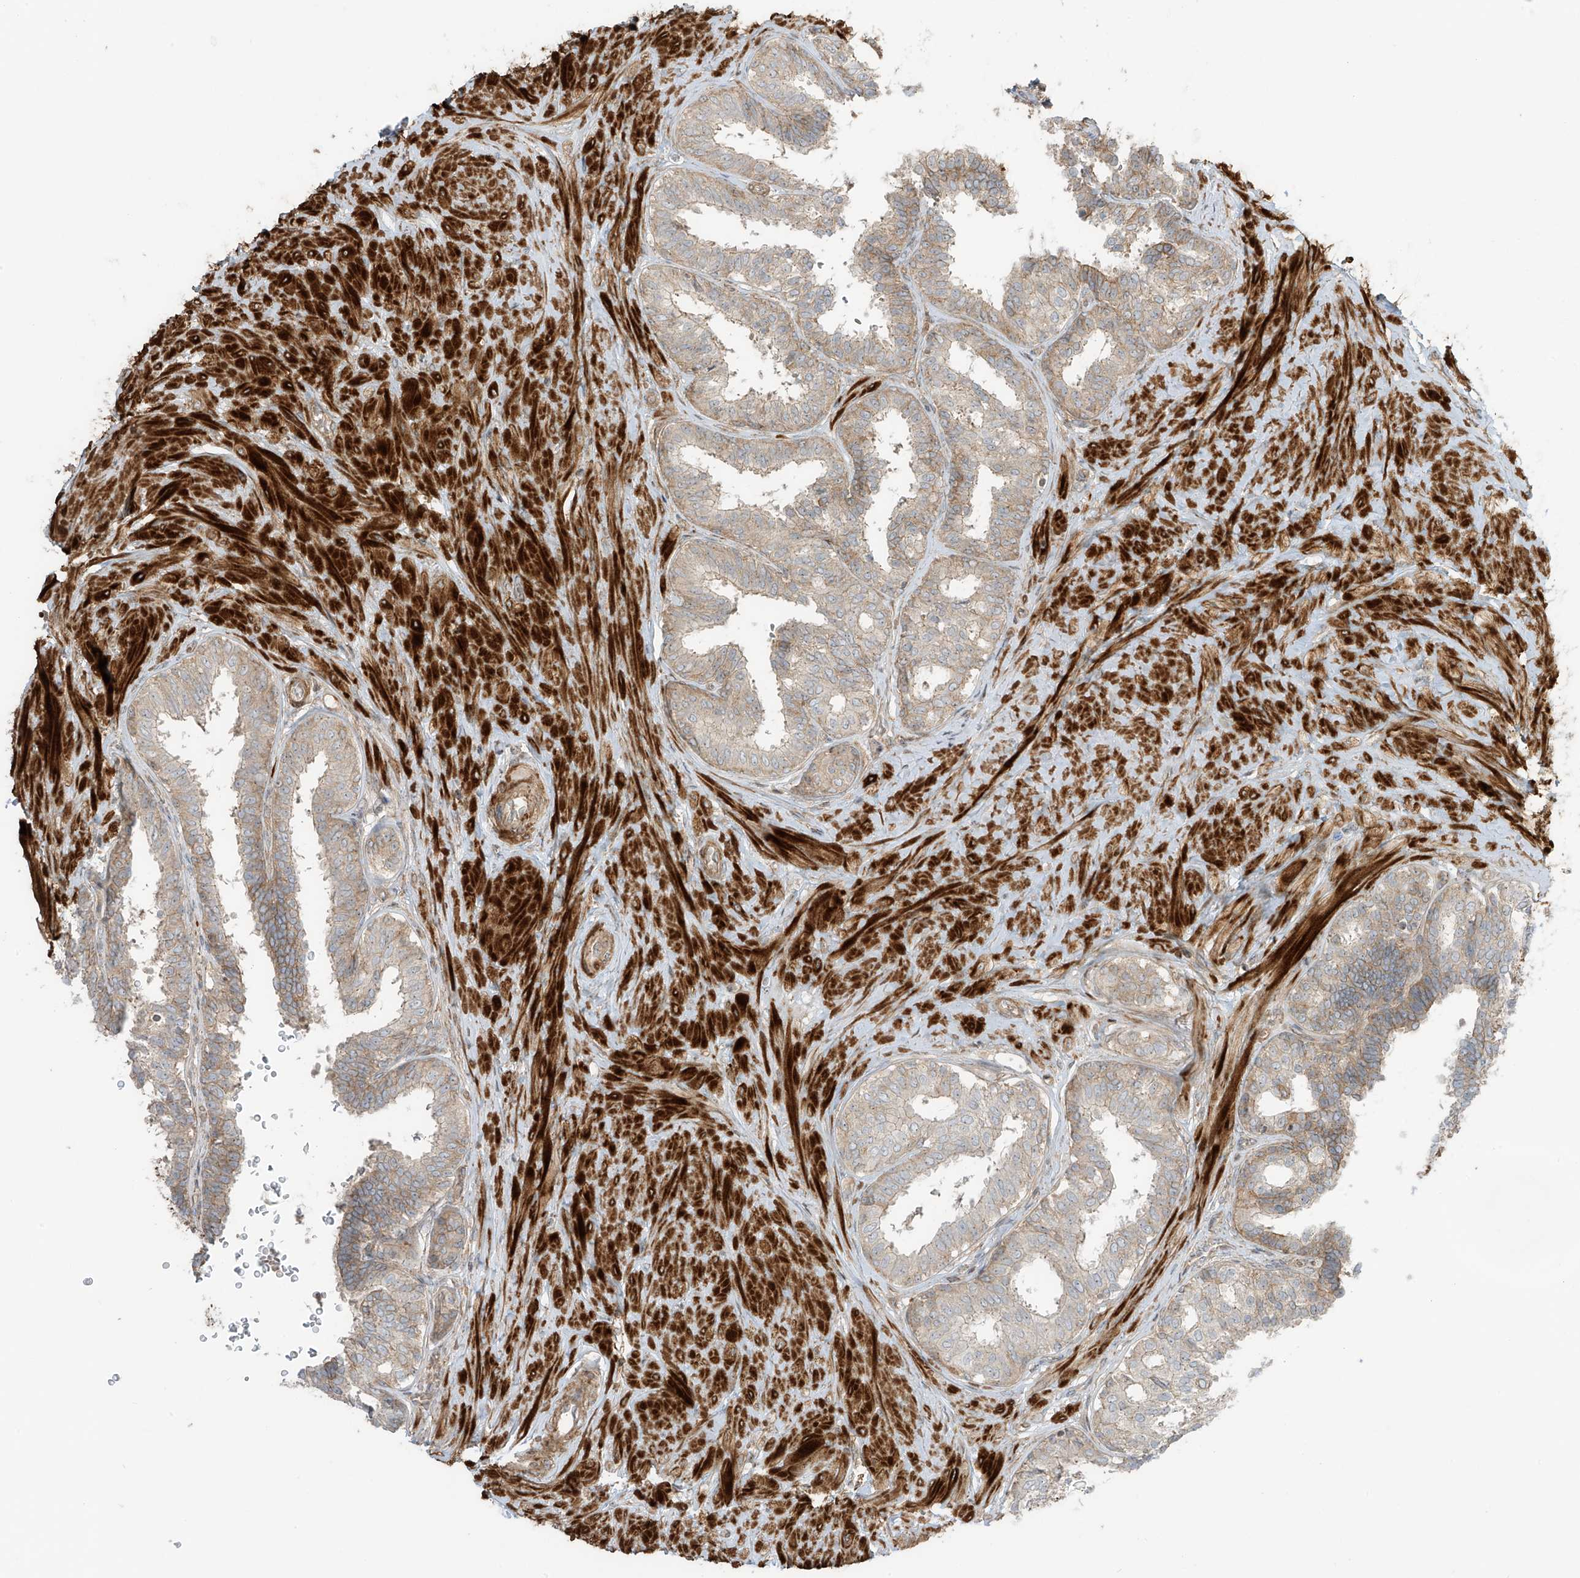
{"staining": {"intensity": "moderate", "quantity": "25%-75%", "location": "cytoplasmic/membranous"}, "tissue": "prostate", "cell_type": "Glandular cells", "image_type": "normal", "snomed": [{"axis": "morphology", "description": "Normal tissue, NOS"}, {"axis": "topography", "description": "Prostate"}], "caption": "Prostate was stained to show a protein in brown. There is medium levels of moderate cytoplasmic/membranous staining in approximately 25%-75% of glandular cells. (DAB (3,3'-diaminobenzidine) = brown stain, brightfield microscopy at high magnification).", "gene": "ENTR1", "patient": {"sex": "male", "age": 48}}